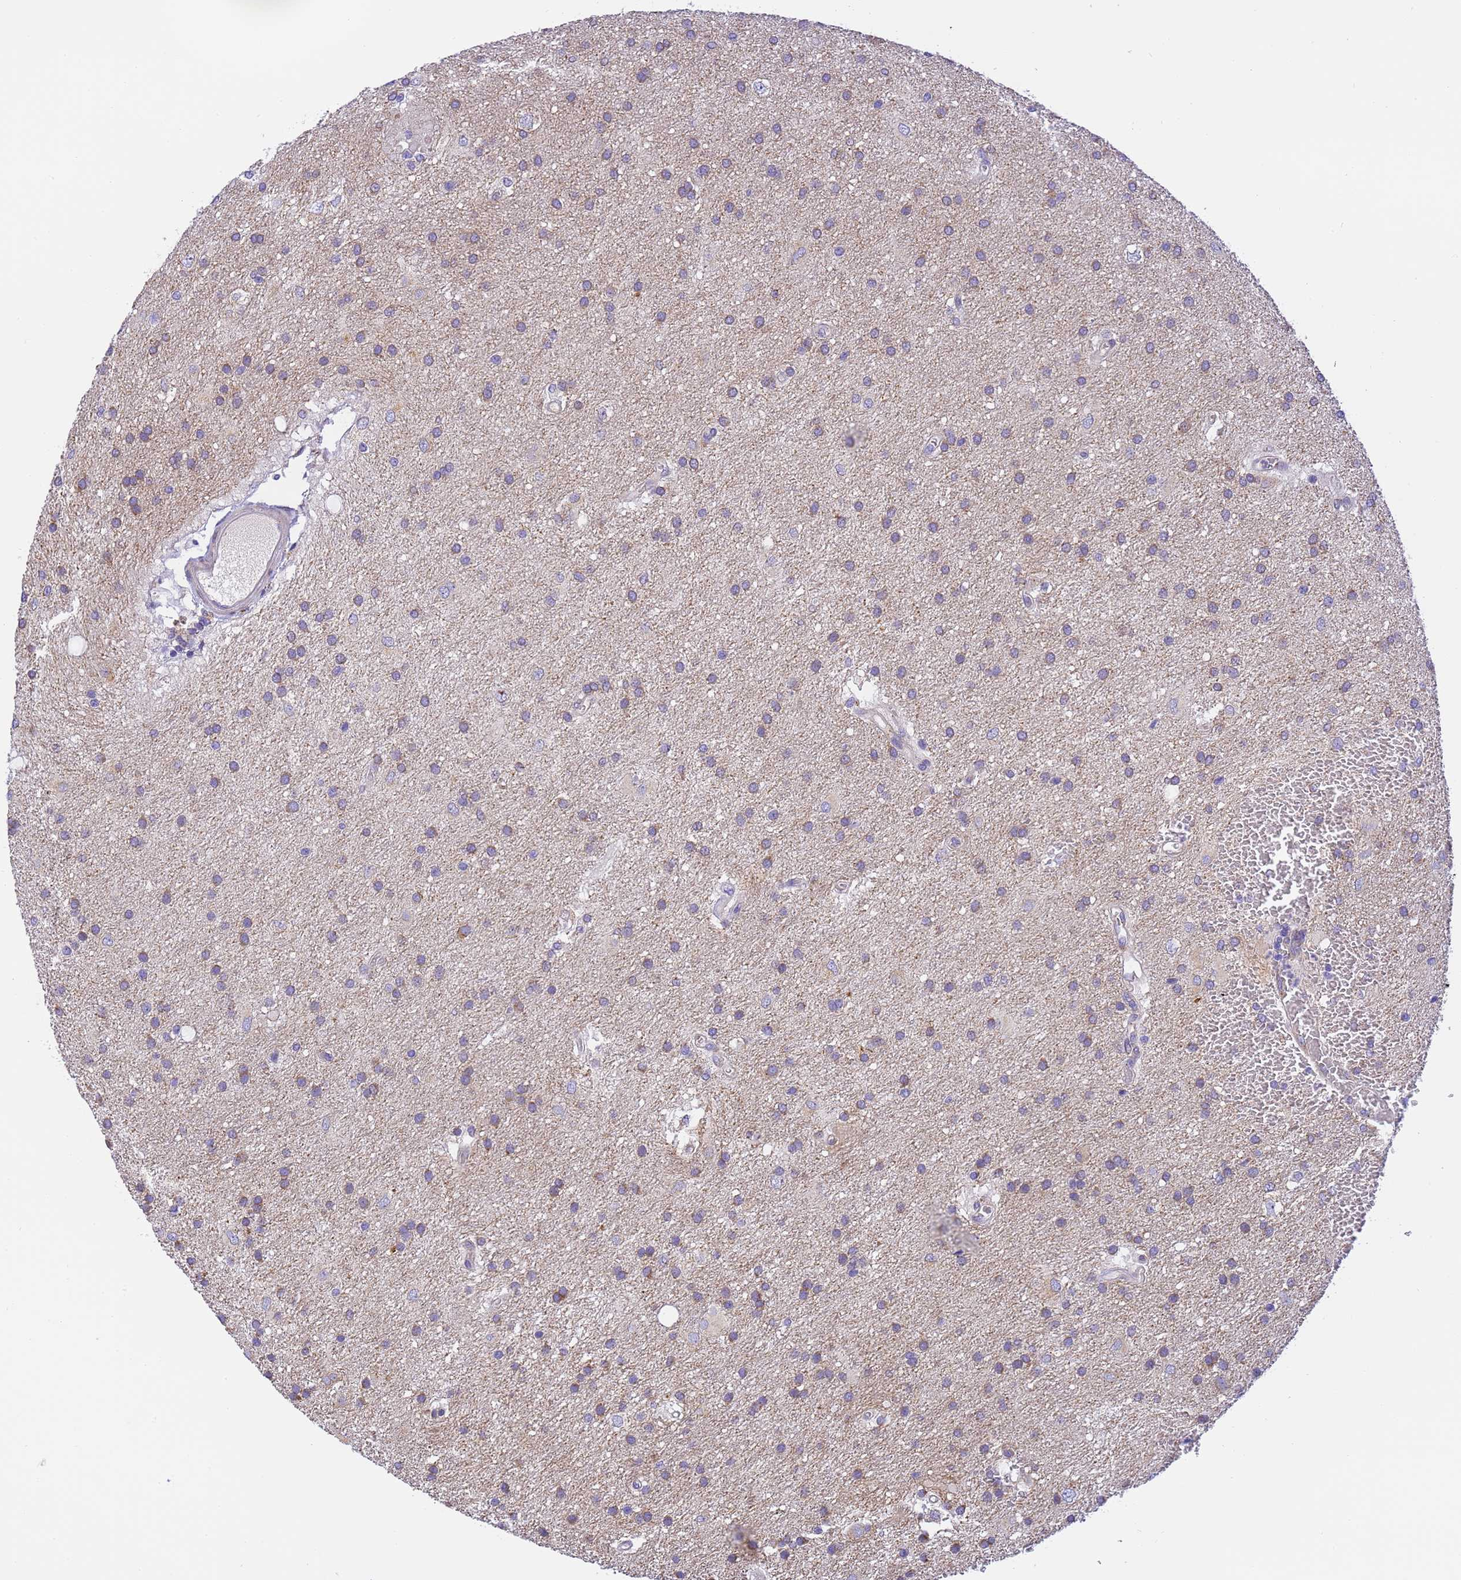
{"staining": {"intensity": "weak", "quantity": "<25%", "location": "cytoplasmic/membranous"}, "tissue": "glioma", "cell_type": "Tumor cells", "image_type": "cancer", "snomed": [{"axis": "morphology", "description": "Glioma, malignant, Low grade"}, {"axis": "topography", "description": "Brain"}], "caption": "Immunohistochemistry (IHC) of glioma demonstrates no staining in tumor cells.", "gene": "RHBDD3", "patient": {"sex": "male", "age": 66}}